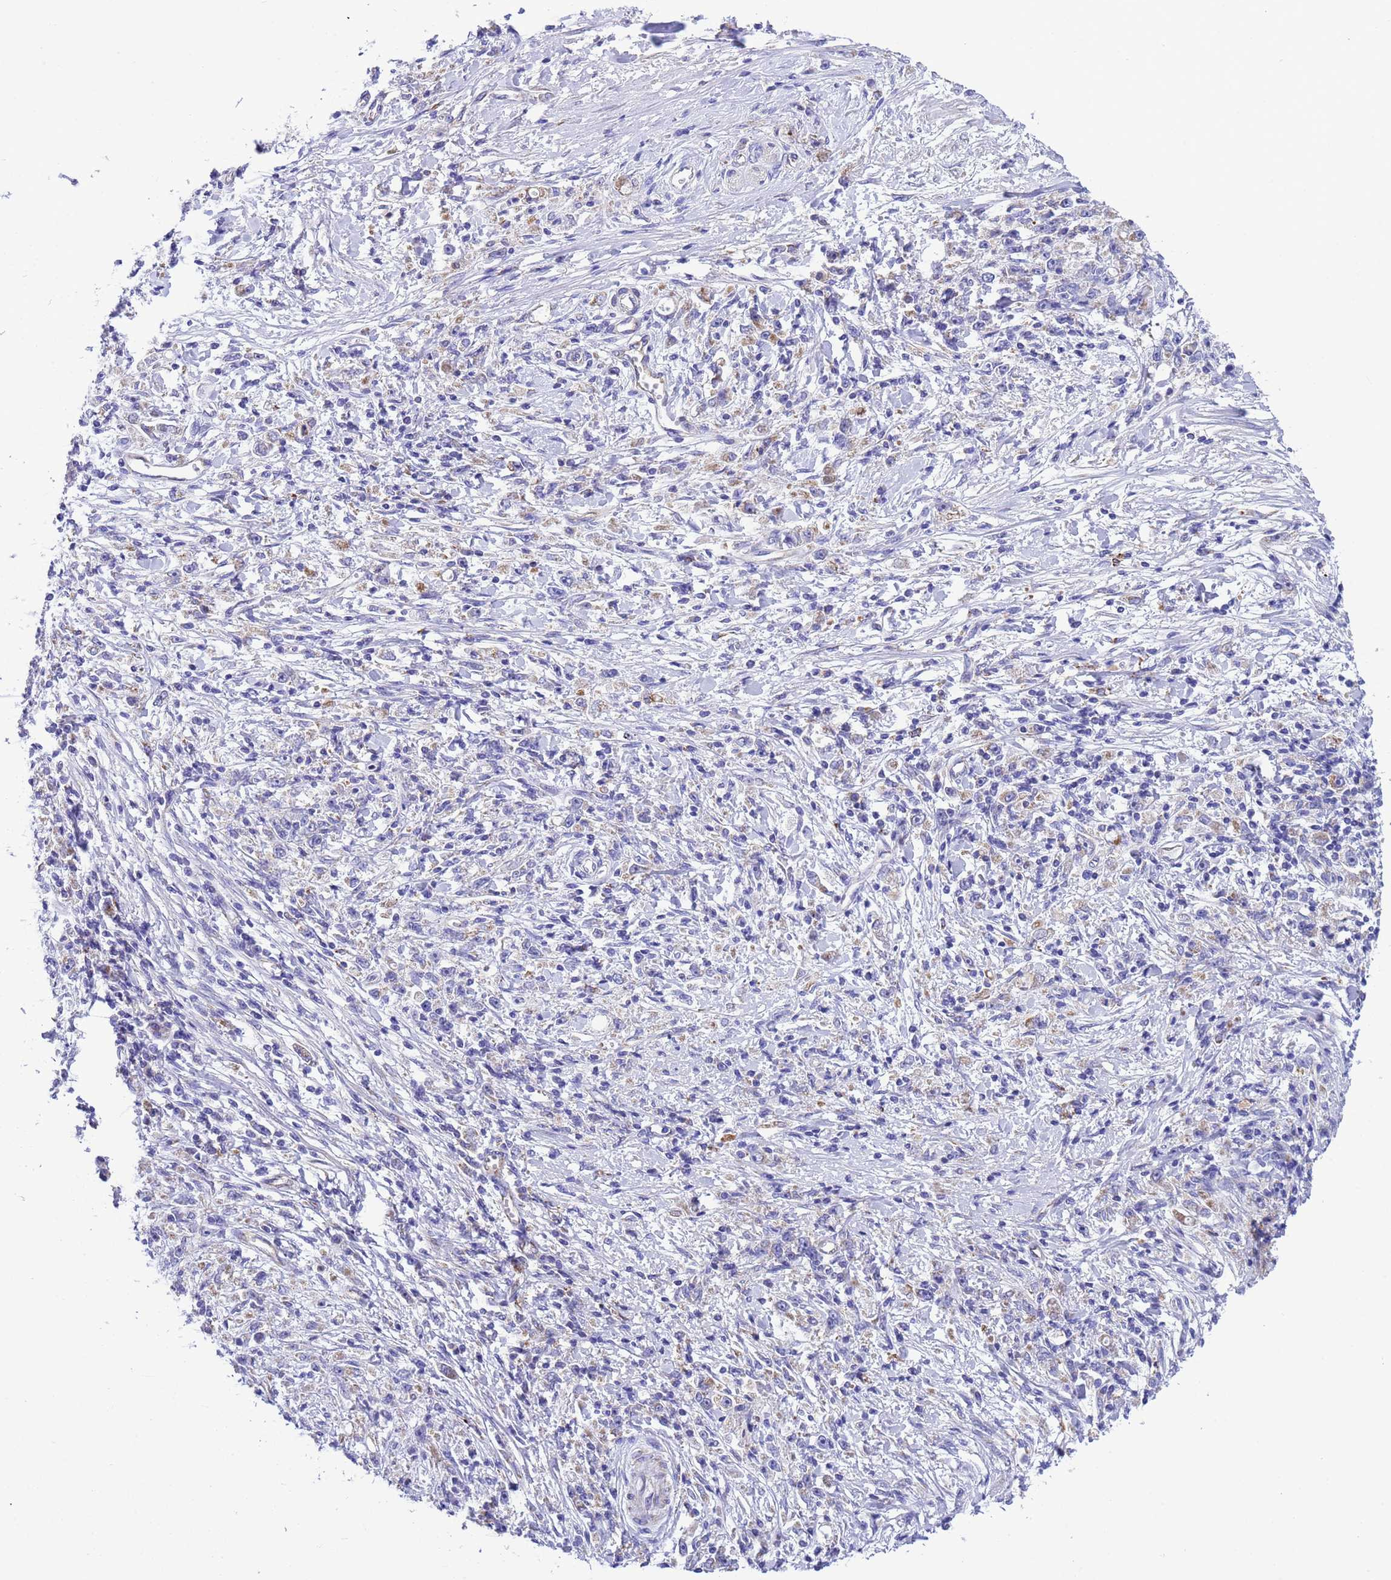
{"staining": {"intensity": "moderate", "quantity": "<25%", "location": "cytoplasmic/membranous"}, "tissue": "stomach cancer", "cell_type": "Tumor cells", "image_type": "cancer", "snomed": [{"axis": "morphology", "description": "Adenocarcinoma, NOS"}, {"axis": "topography", "description": "Stomach"}], "caption": "Immunohistochemistry photomicrograph of neoplastic tissue: human adenocarcinoma (stomach) stained using immunohistochemistry (IHC) shows low levels of moderate protein expression localized specifically in the cytoplasmic/membranous of tumor cells, appearing as a cytoplasmic/membranous brown color.", "gene": "CCDC191", "patient": {"sex": "female", "age": 59}}